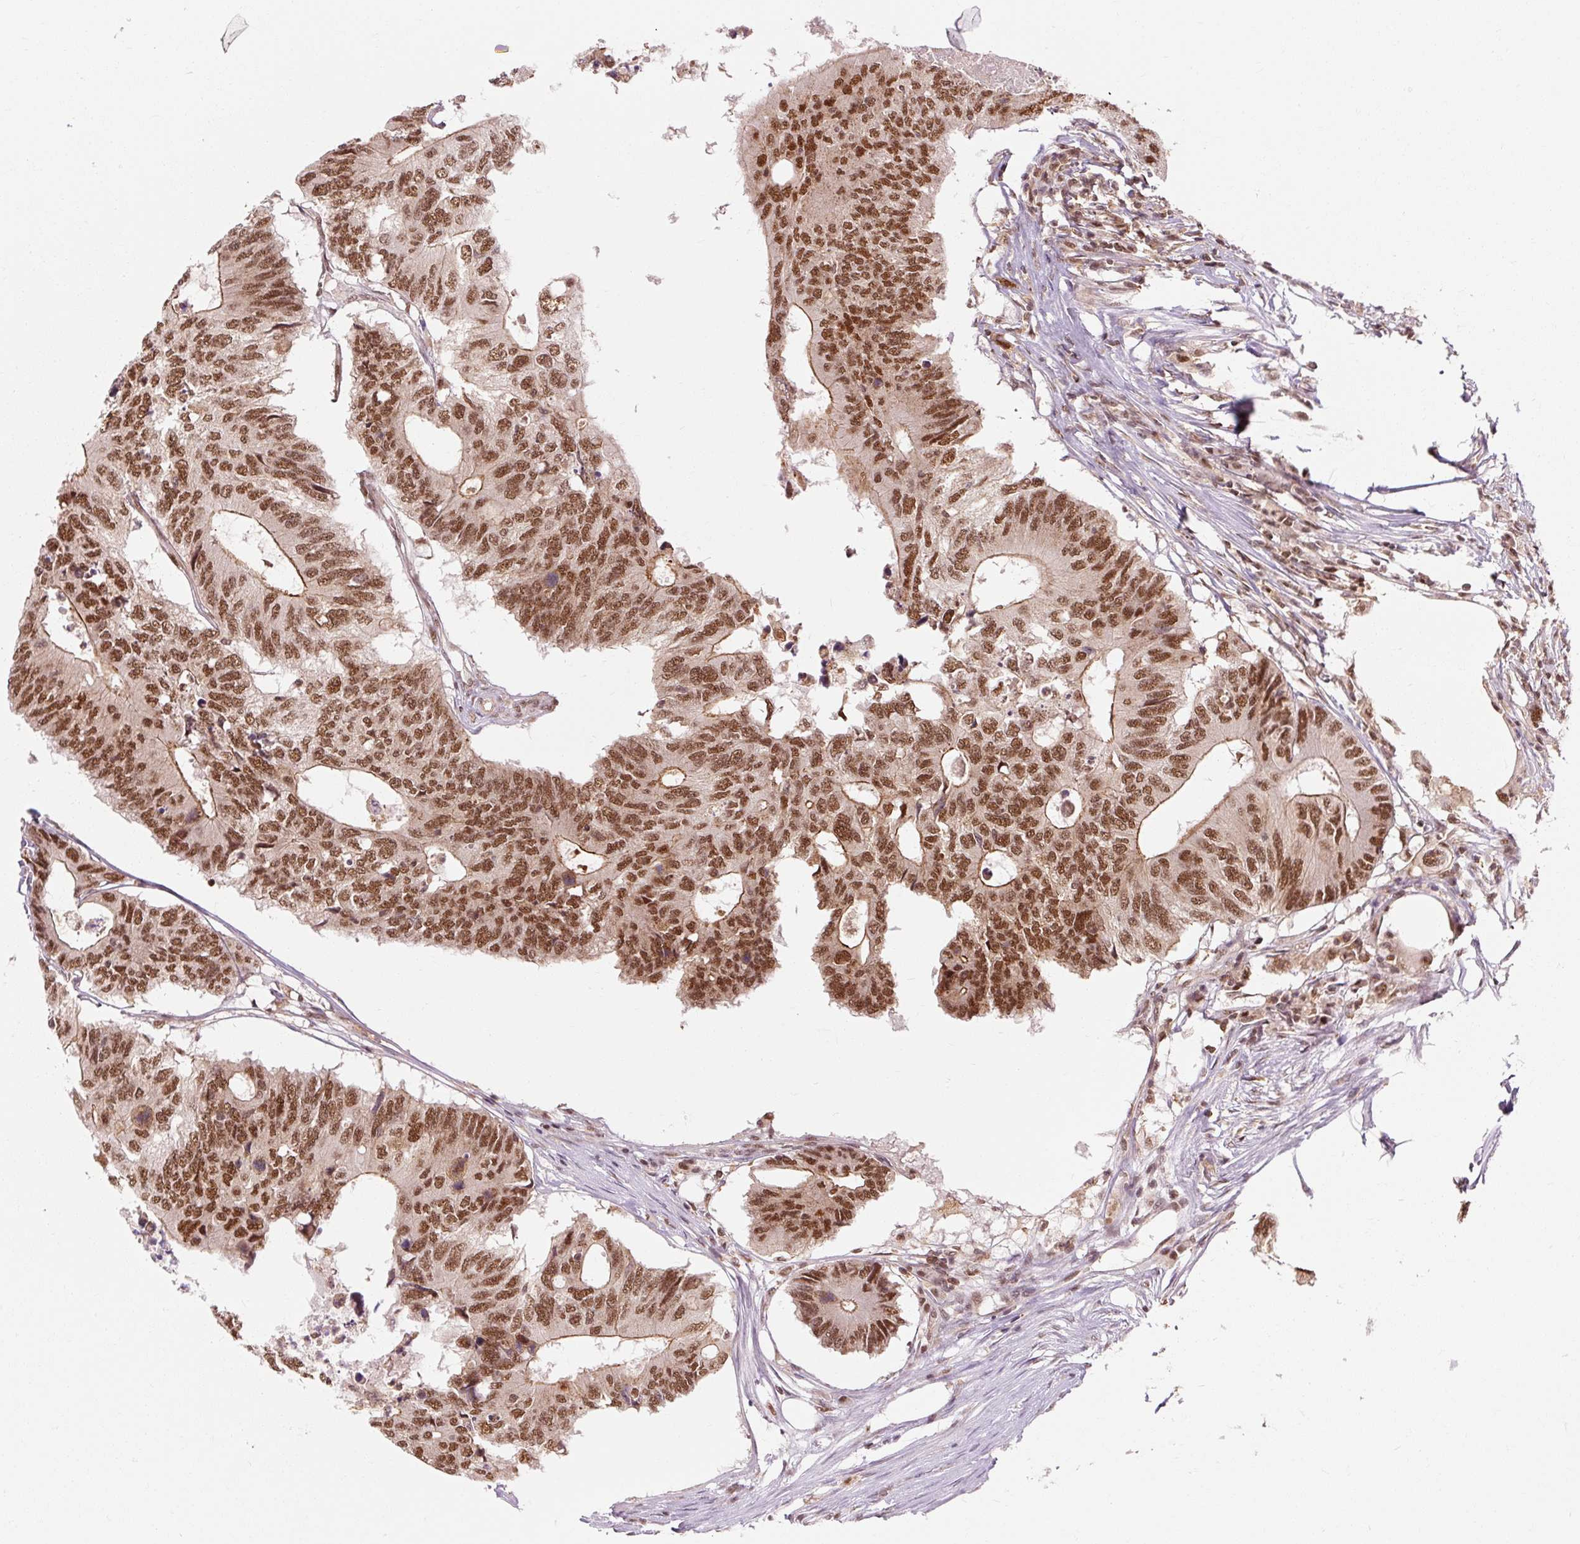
{"staining": {"intensity": "moderate", "quantity": ">75%", "location": "cytoplasmic/membranous,nuclear"}, "tissue": "colorectal cancer", "cell_type": "Tumor cells", "image_type": "cancer", "snomed": [{"axis": "morphology", "description": "Adenocarcinoma, NOS"}, {"axis": "topography", "description": "Colon"}], "caption": "A photomicrograph of human colorectal adenocarcinoma stained for a protein exhibits moderate cytoplasmic/membranous and nuclear brown staining in tumor cells. (DAB (3,3'-diaminobenzidine) IHC with brightfield microscopy, high magnification).", "gene": "CSTF1", "patient": {"sex": "male", "age": 71}}